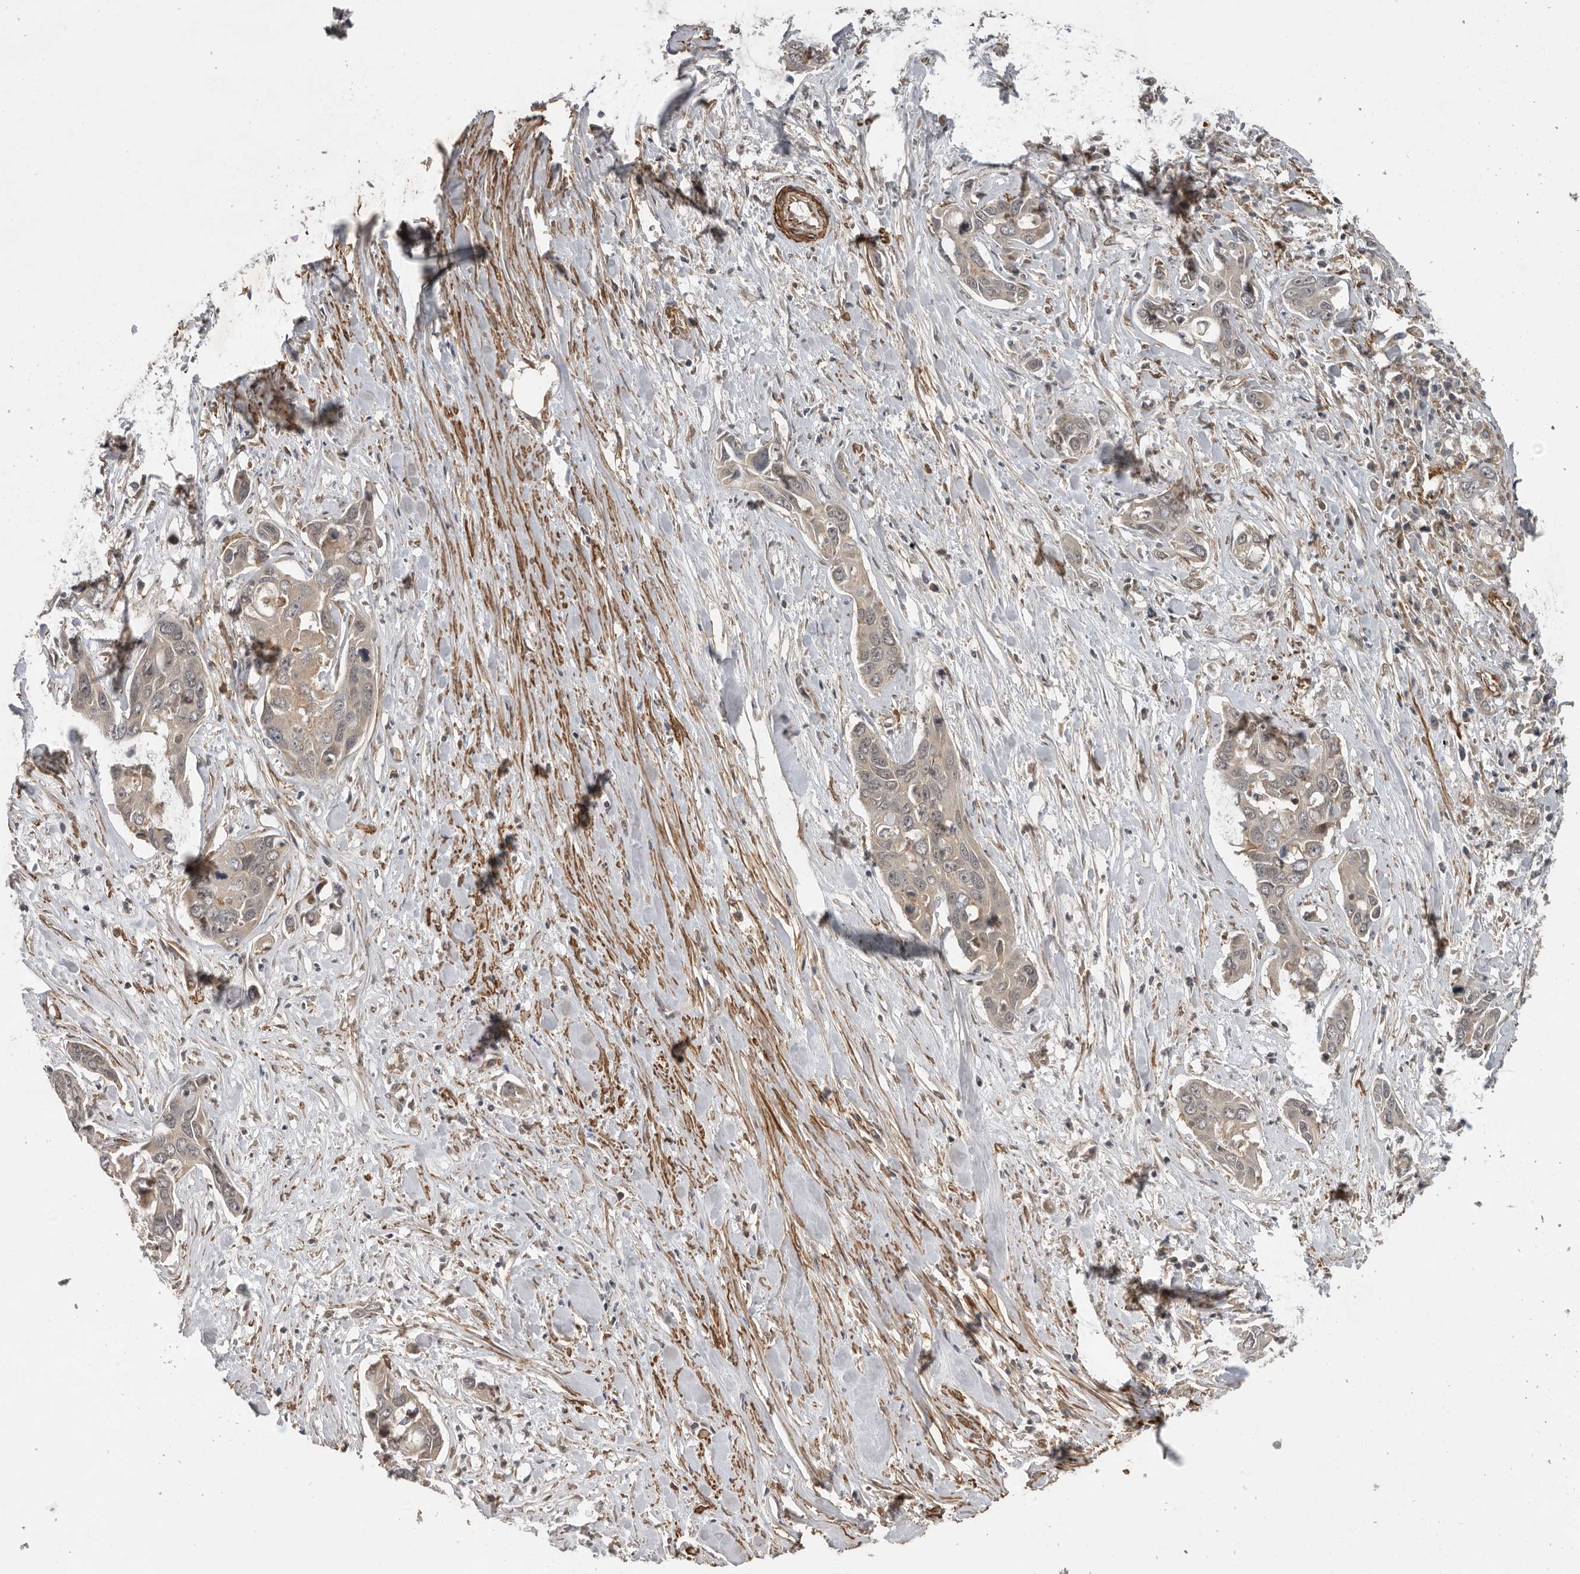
{"staining": {"intensity": "moderate", "quantity": "25%-75%", "location": "cytoplasmic/membranous"}, "tissue": "pancreatic cancer", "cell_type": "Tumor cells", "image_type": "cancer", "snomed": [{"axis": "morphology", "description": "Adenocarcinoma, NOS"}, {"axis": "topography", "description": "Pancreas"}], "caption": "Immunohistochemical staining of human adenocarcinoma (pancreatic) displays medium levels of moderate cytoplasmic/membranous staining in about 25%-75% of tumor cells. (DAB (3,3'-diaminobenzidine) = brown stain, brightfield microscopy at high magnification).", "gene": "RNF157", "patient": {"sex": "female", "age": 60}}